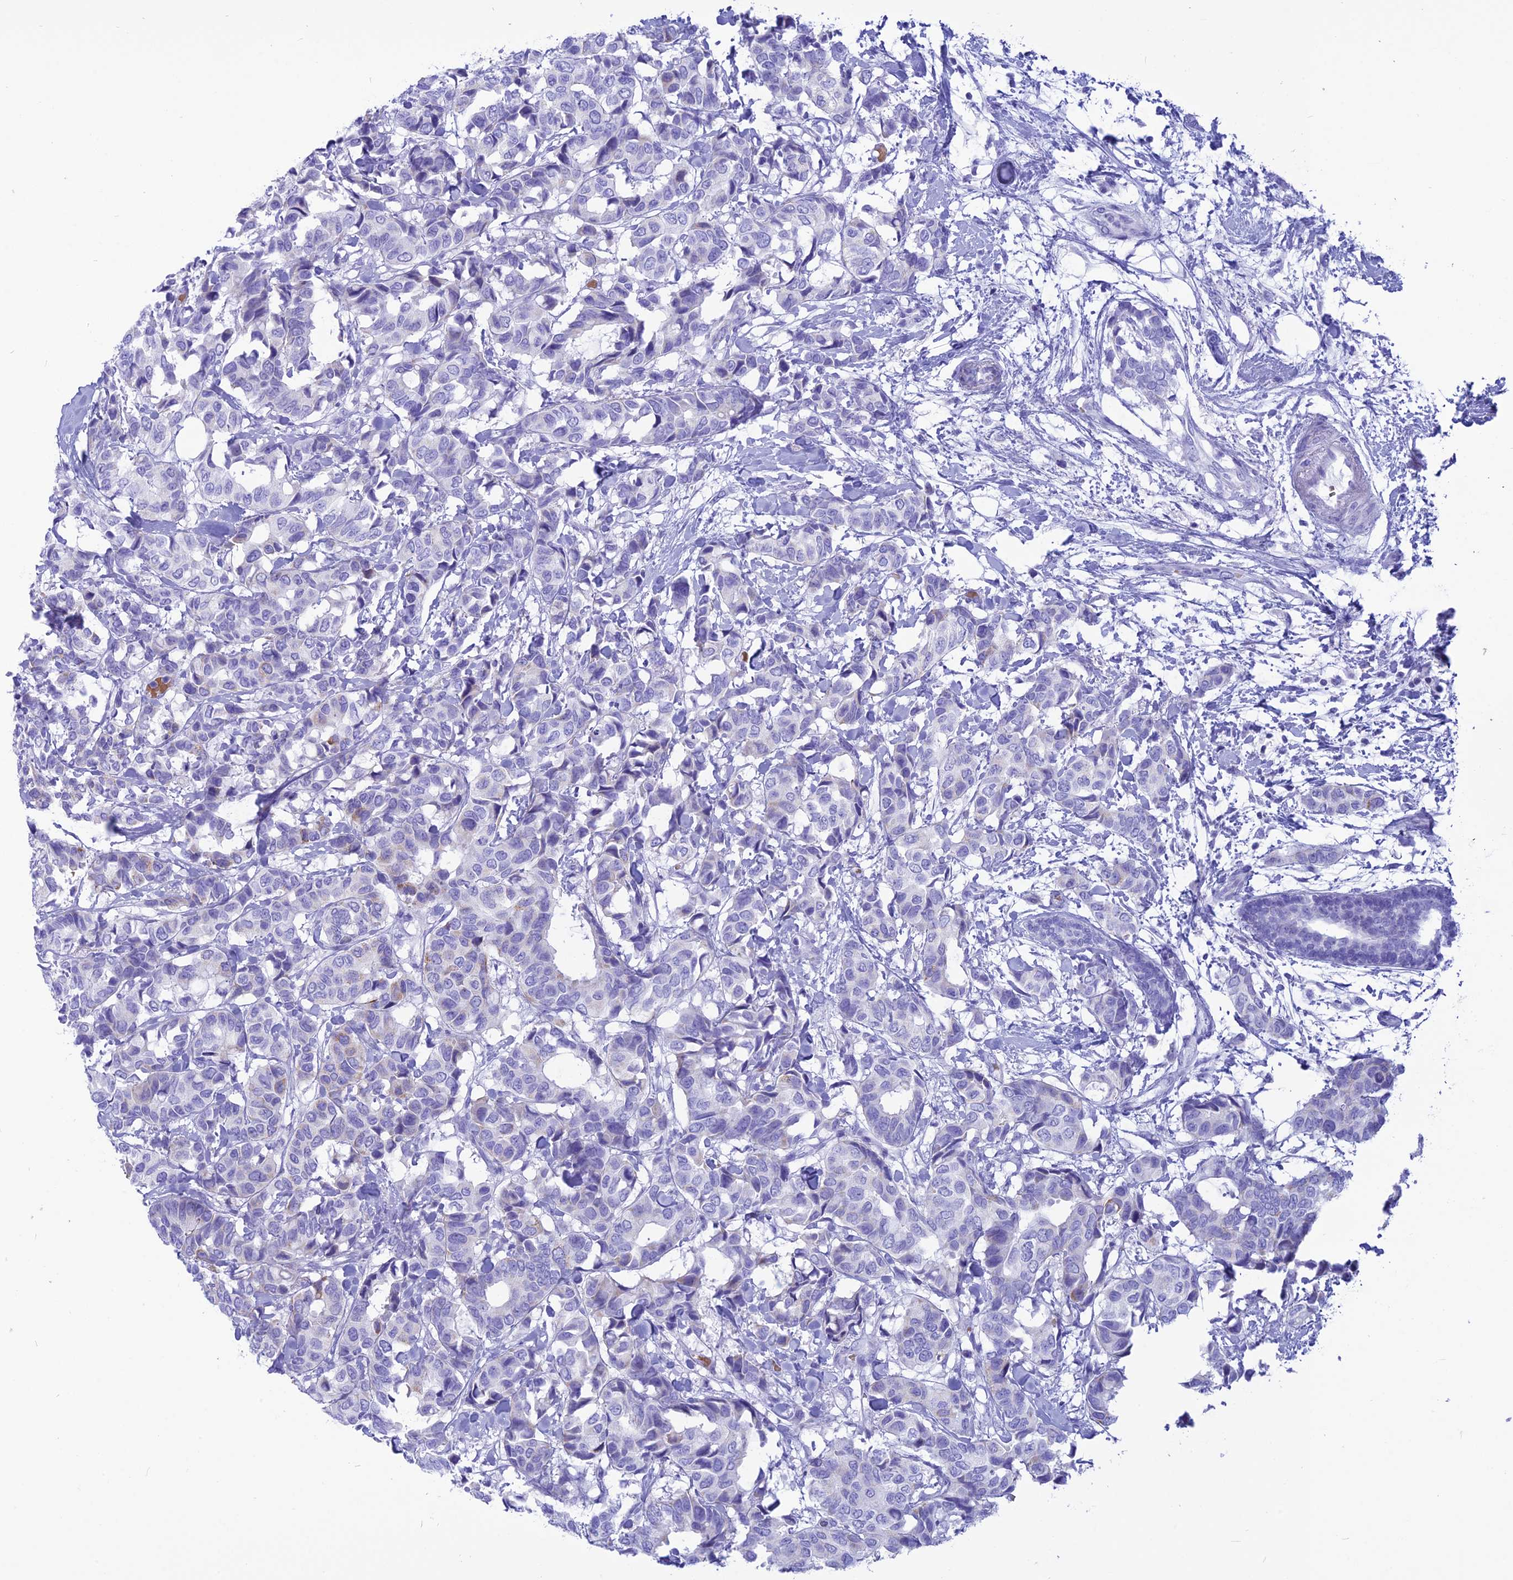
{"staining": {"intensity": "negative", "quantity": "none", "location": "none"}, "tissue": "breast cancer", "cell_type": "Tumor cells", "image_type": "cancer", "snomed": [{"axis": "morphology", "description": "Normal tissue, NOS"}, {"axis": "morphology", "description": "Duct carcinoma"}, {"axis": "topography", "description": "Breast"}], "caption": "A high-resolution image shows IHC staining of breast invasive ductal carcinoma, which reveals no significant staining in tumor cells.", "gene": "GLYATL1", "patient": {"sex": "female", "age": 87}}